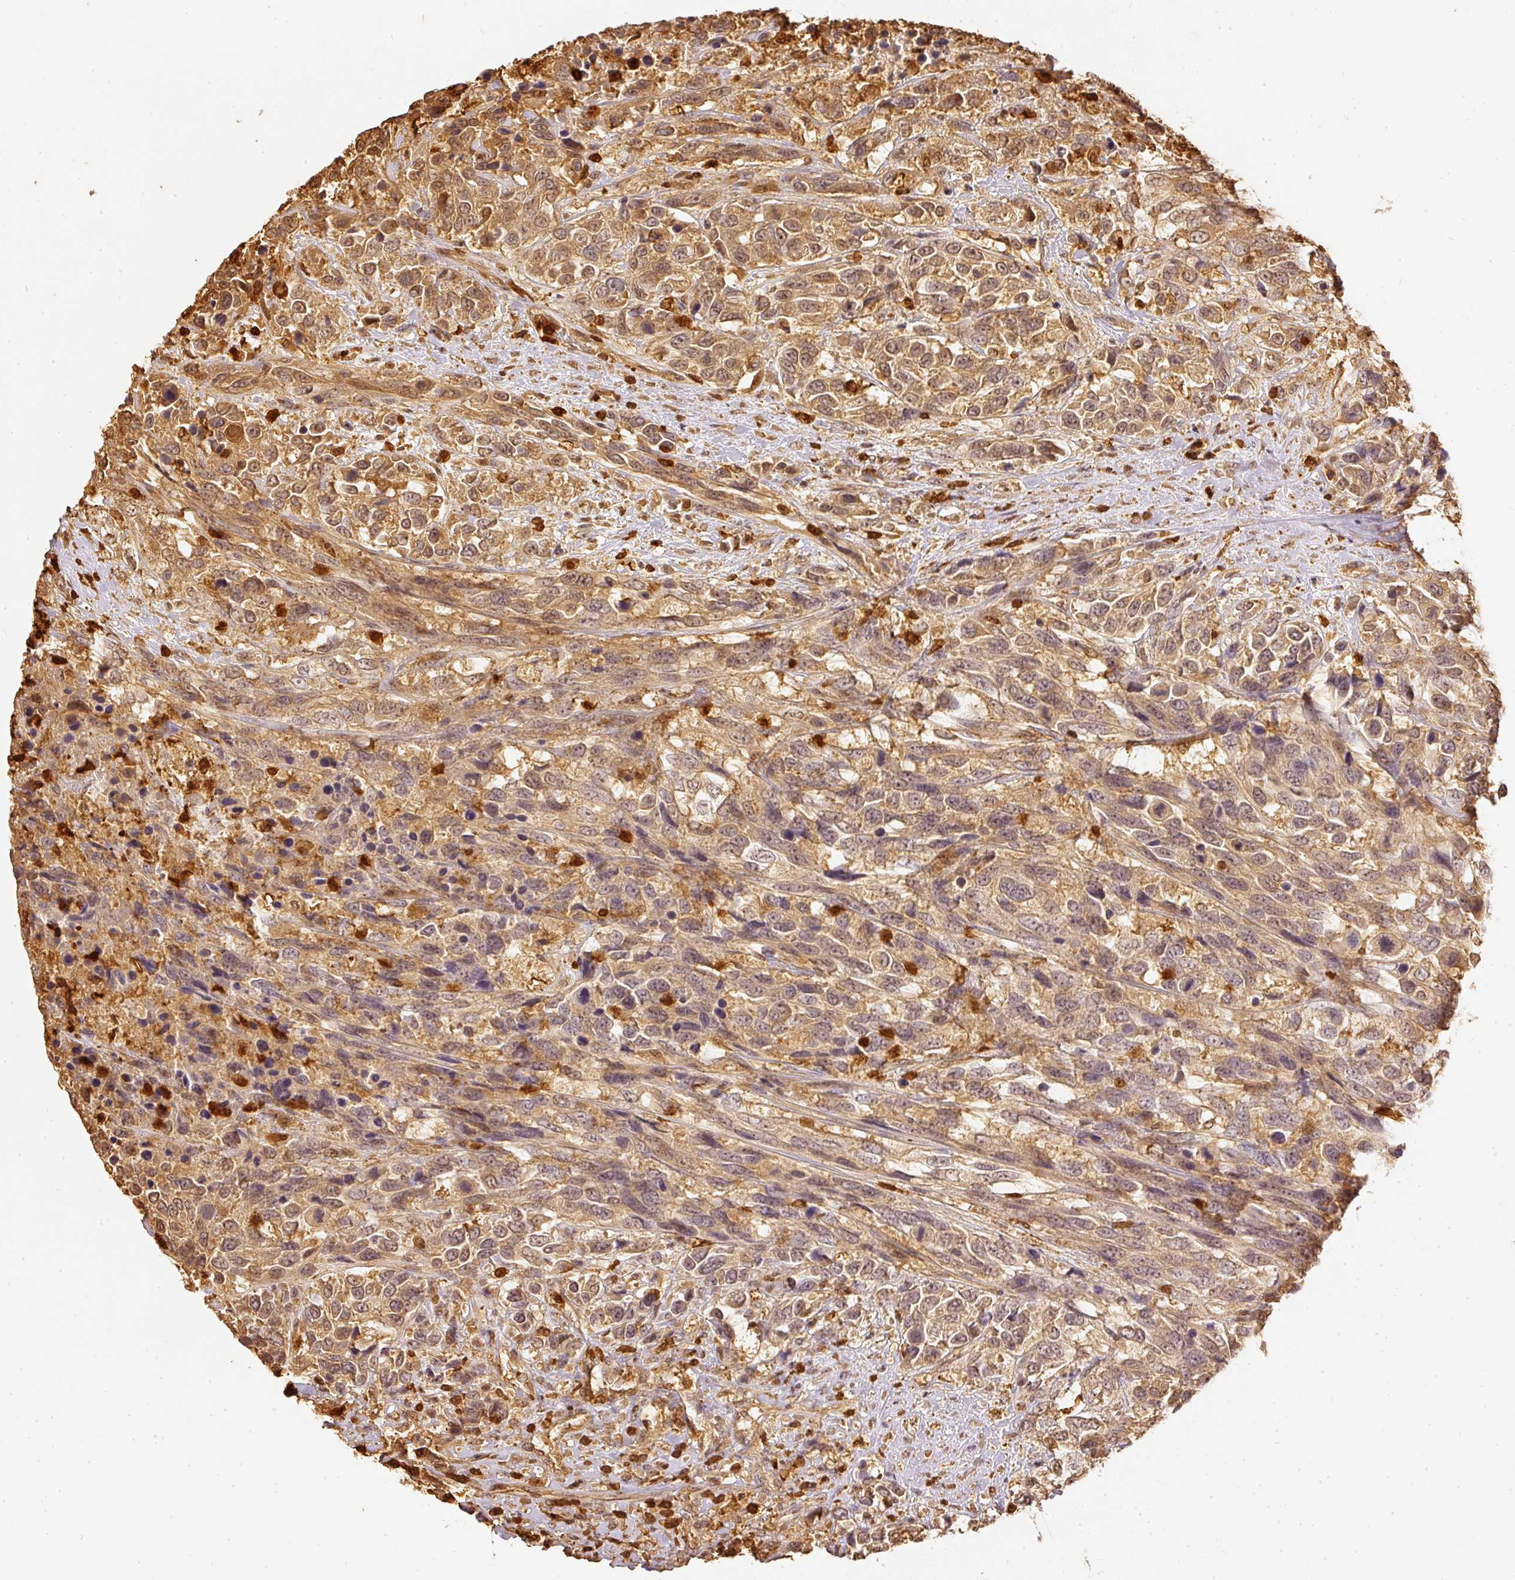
{"staining": {"intensity": "moderate", "quantity": ">75%", "location": "cytoplasmic/membranous,nuclear"}, "tissue": "urothelial cancer", "cell_type": "Tumor cells", "image_type": "cancer", "snomed": [{"axis": "morphology", "description": "Urothelial carcinoma, High grade"}, {"axis": "topography", "description": "Urinary bladder"}], "caption": "Brown immunohistochemical staining in urothelial carcinoma (high-grade) exhibits moderate cytoplasmic/membranous and nuclear staining in approximately >75% of tumor cells.", "gene": "PFN1", "patient": {"sex": "female", "age": 70}}